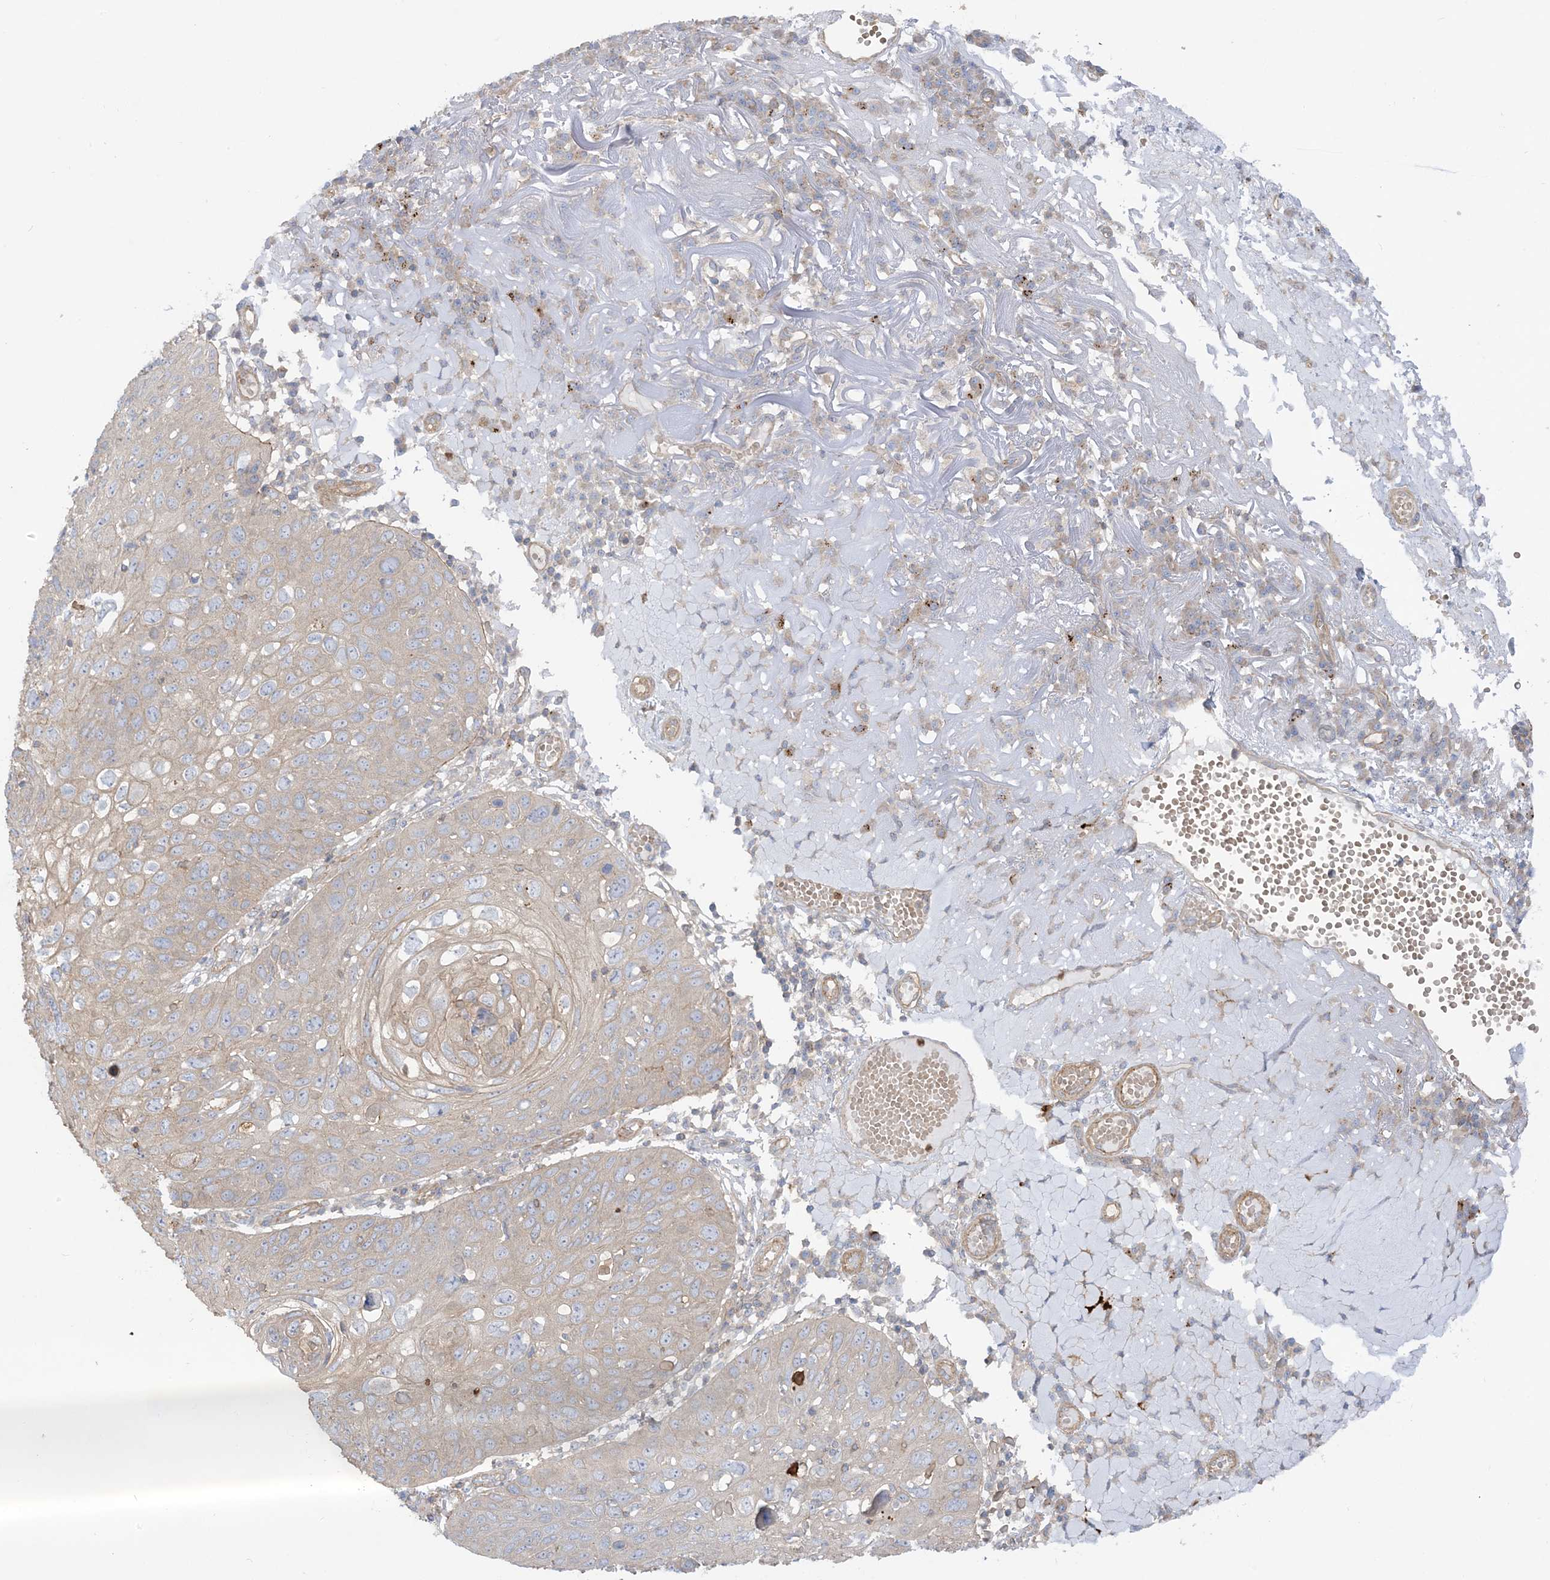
{"staining": {"intensity": "weak", "quantity": "<25%", "location": "cytoplasmic/membranous"}, "tissue": "skin cancer", "cell_type": "Tumor cells", "image_type": "cancer", "snomed": [{"axis": "morphology", "description": "Squamous cell carcinoma, NOS"}, {"axis": "topography", "description": "Skin"}], "caption": "Immunohistochemistry micrograph of neoplastic tissue: human skin squamous cell carcinoma stained with DAB exhibits no significant protein positivity in tumor cells. (DAB immunohistochemistry with hematoxylin counter stain).", "gene": "ICMT", "patient": {"sex": "female", "age": 90}}